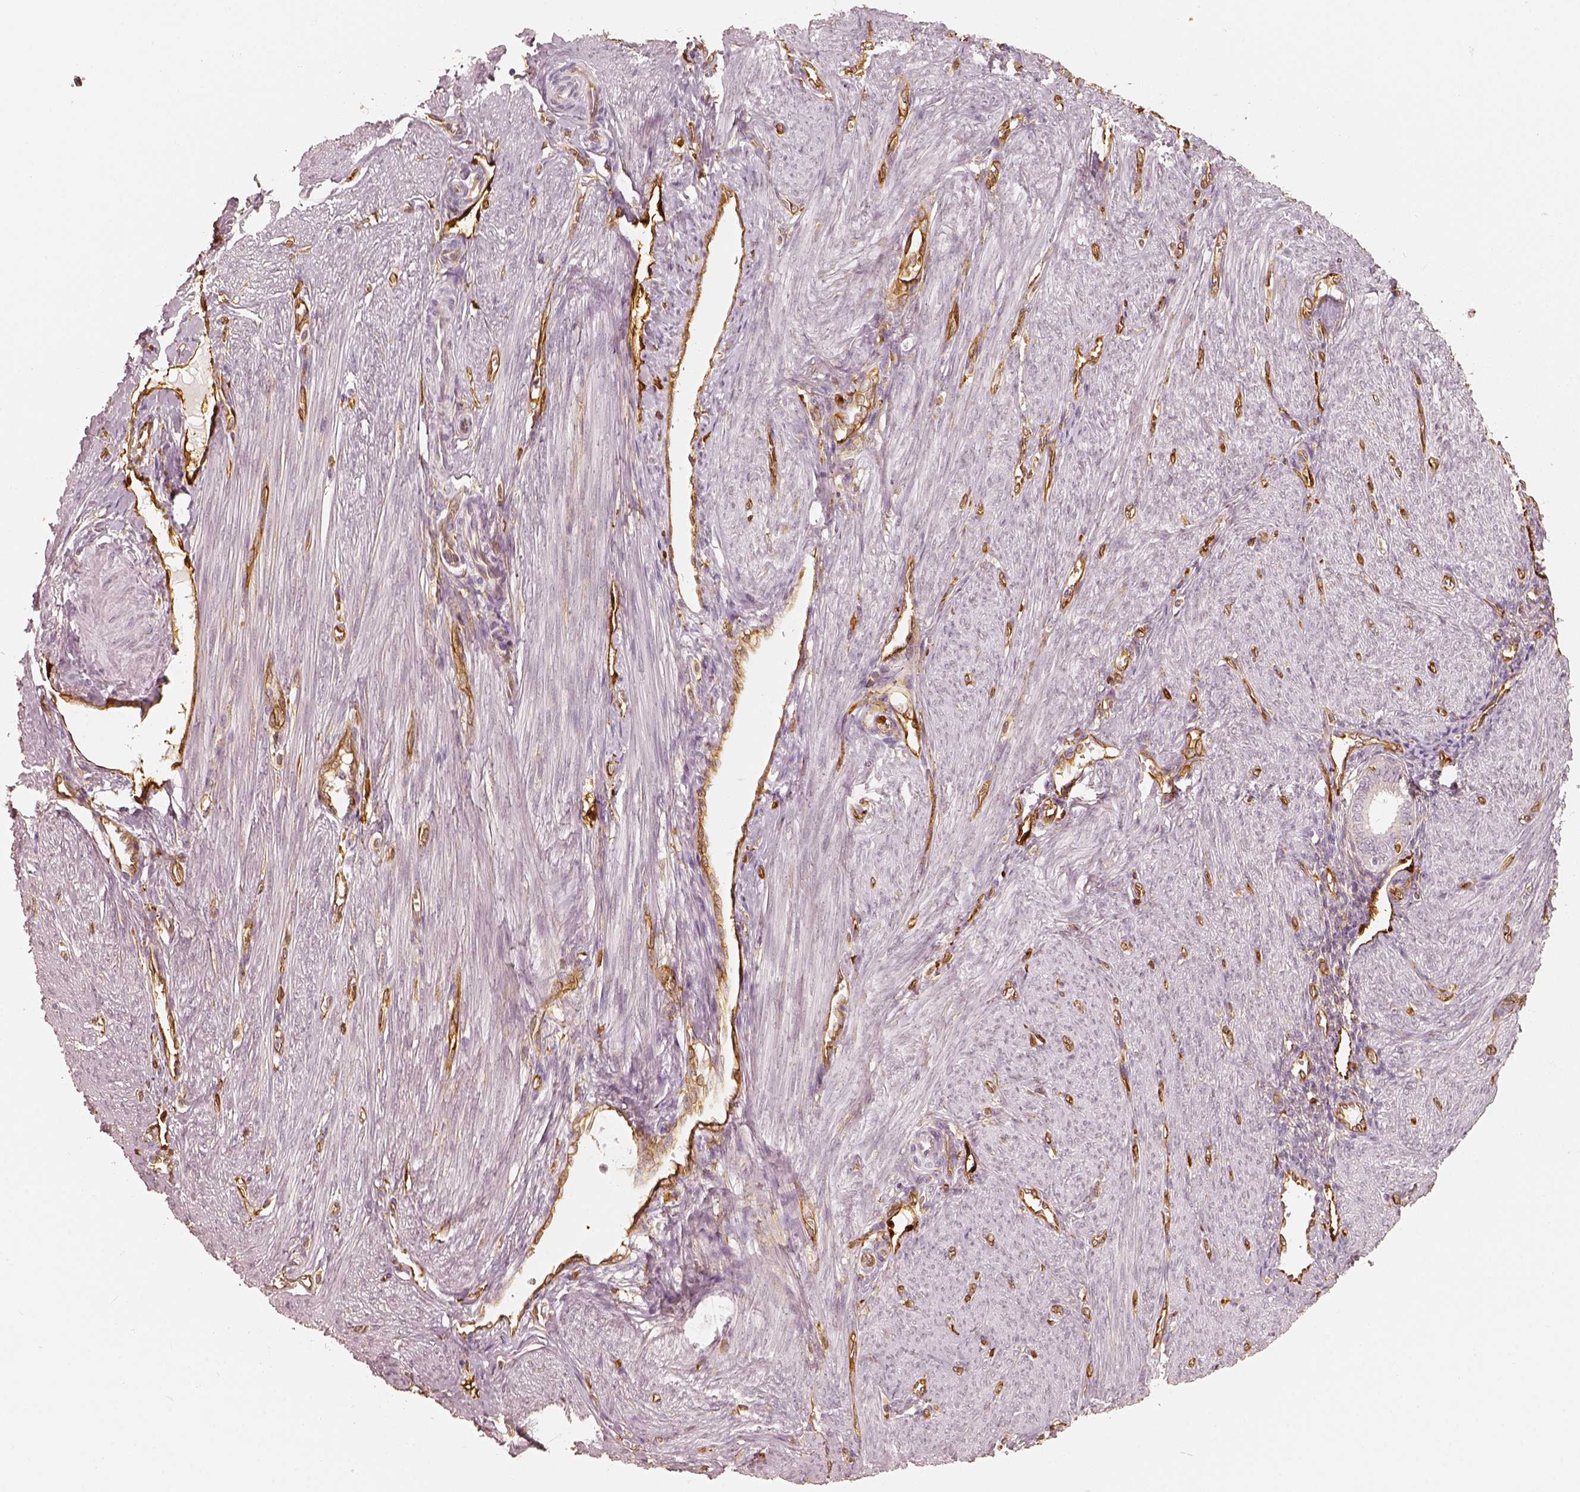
{"staining": {"intensity": "moderate", "quantity": "25%-75%", "location": "cytoplasmic/membranous"}, "tissue": "endometrium", "cell_type": "Cells in endometrial stroma", "image_type": "normal", "snomed": [{"axis": "morphology", "description": "Normal tissue, NOS"}, {"axis": "topography", "description": "Endometrium"}], "caption": "An immunohistochemistry histopathology image of unremarkable tissue is shown. Protein staining in brown labels moderate cytoplasmic/membranous positivity in endometrium within cells in endometrial stroma.", "gene": "FSCN1", "patient": {"sex": "female", "age": 39}}